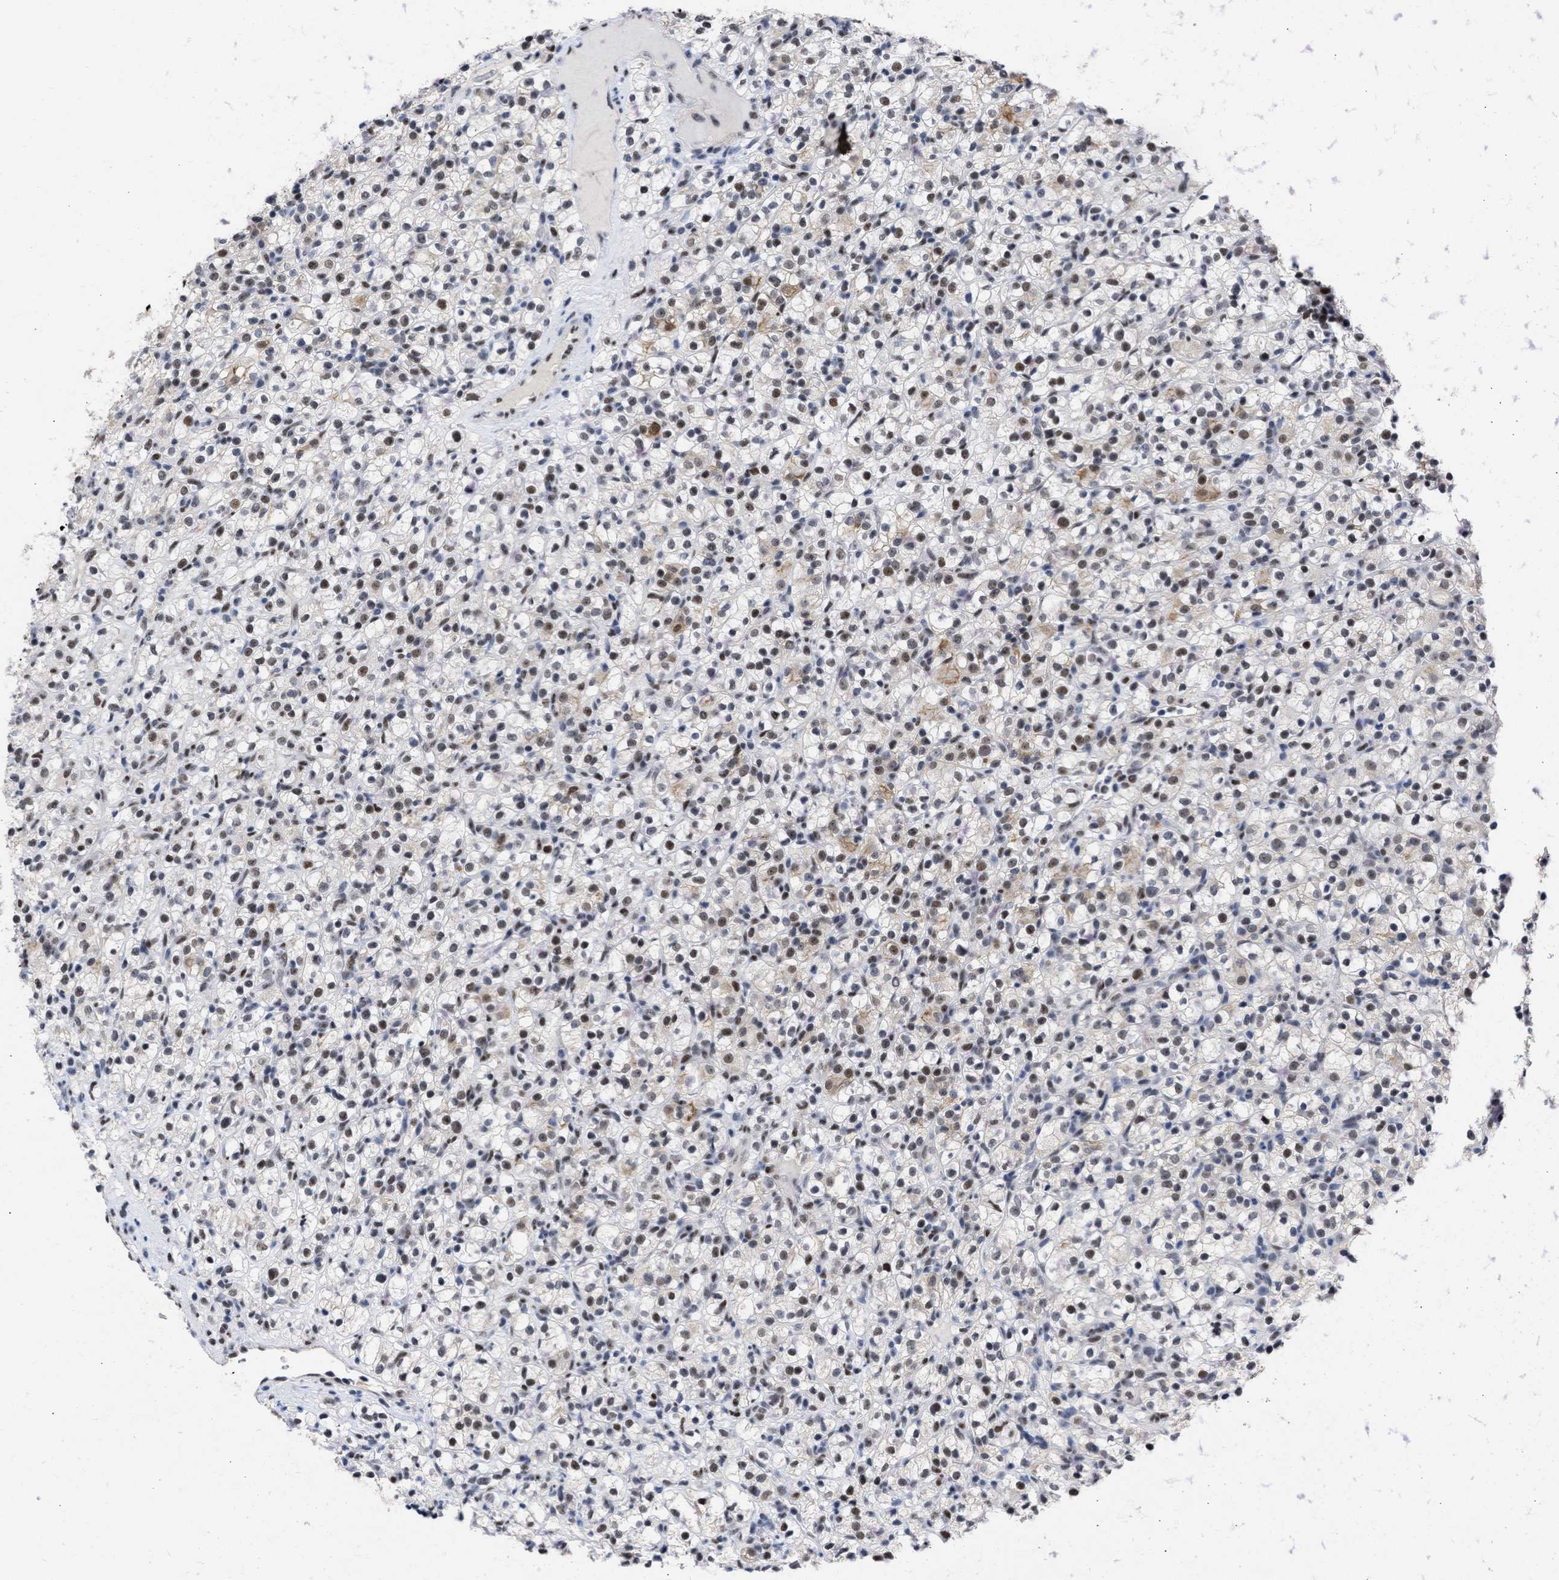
{"staining": {"intensity": "moderate", "quantity": "25%-75%", "location": "nuclear"}, "tissue": "renal cancer", "cell_type": "Tumor cells", "image_type": "cancer", "snomed": [{"axis": "morphology", "description": "Normal tissue, NOS"}, {"axis": "morphology", "description": "Adenocarcinoma, NOS"}, {"axis": "topography", "description": "Kidney"}], "caption": "A histopathology image of renal cancer (adenocarcinoma) stained for a protein displays moderate nuclear brown staining in tumor cells.", "gene": "DDX41", "patient": {"sex": "female", "age": 72}}